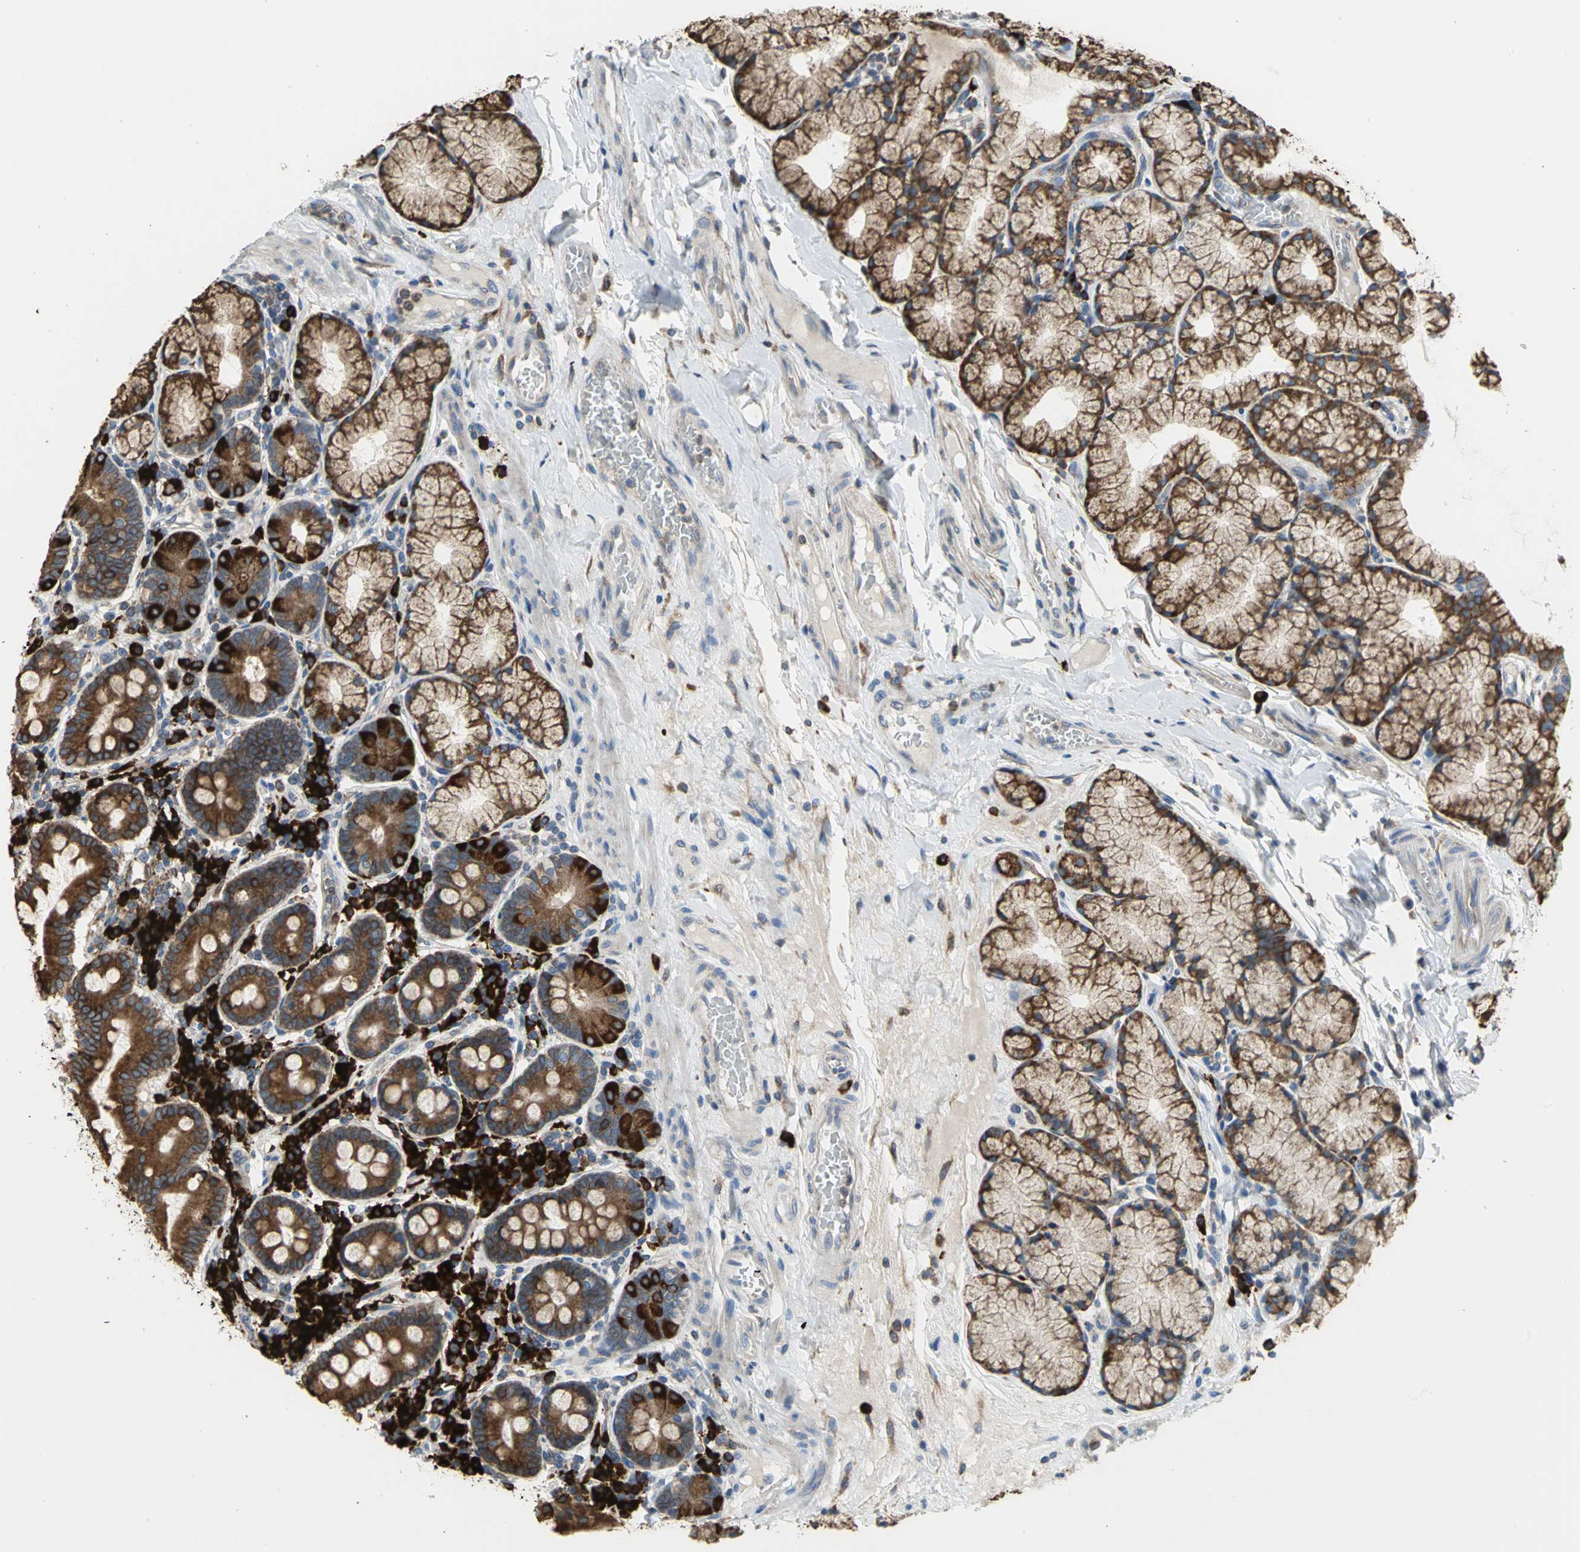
{"staining": {"intensity": "strong", "quantity": ">75%", "location": "cytoplasmic/membranous"}, "tissue": "duodenum", "cell_type": "Glandular cells", "image_type": "normal", "snomed": [{"axis": "morphology", "description": "Normal tissue, NOS"}, {"axis": "topography", "description": "Duodenum"}], "caption": "DAB immunohistochemical staining of benign human duodenum exhibits strong cytoplasmic/membranous protein expression in approximately >75% of glandular cells. (DAB (3,3'-diaminobenzidine) = brown stain, brightfield microscopy at high magnification).", "gene": "SDF2L1", "patient": {"sex": "male", "age": 50}}